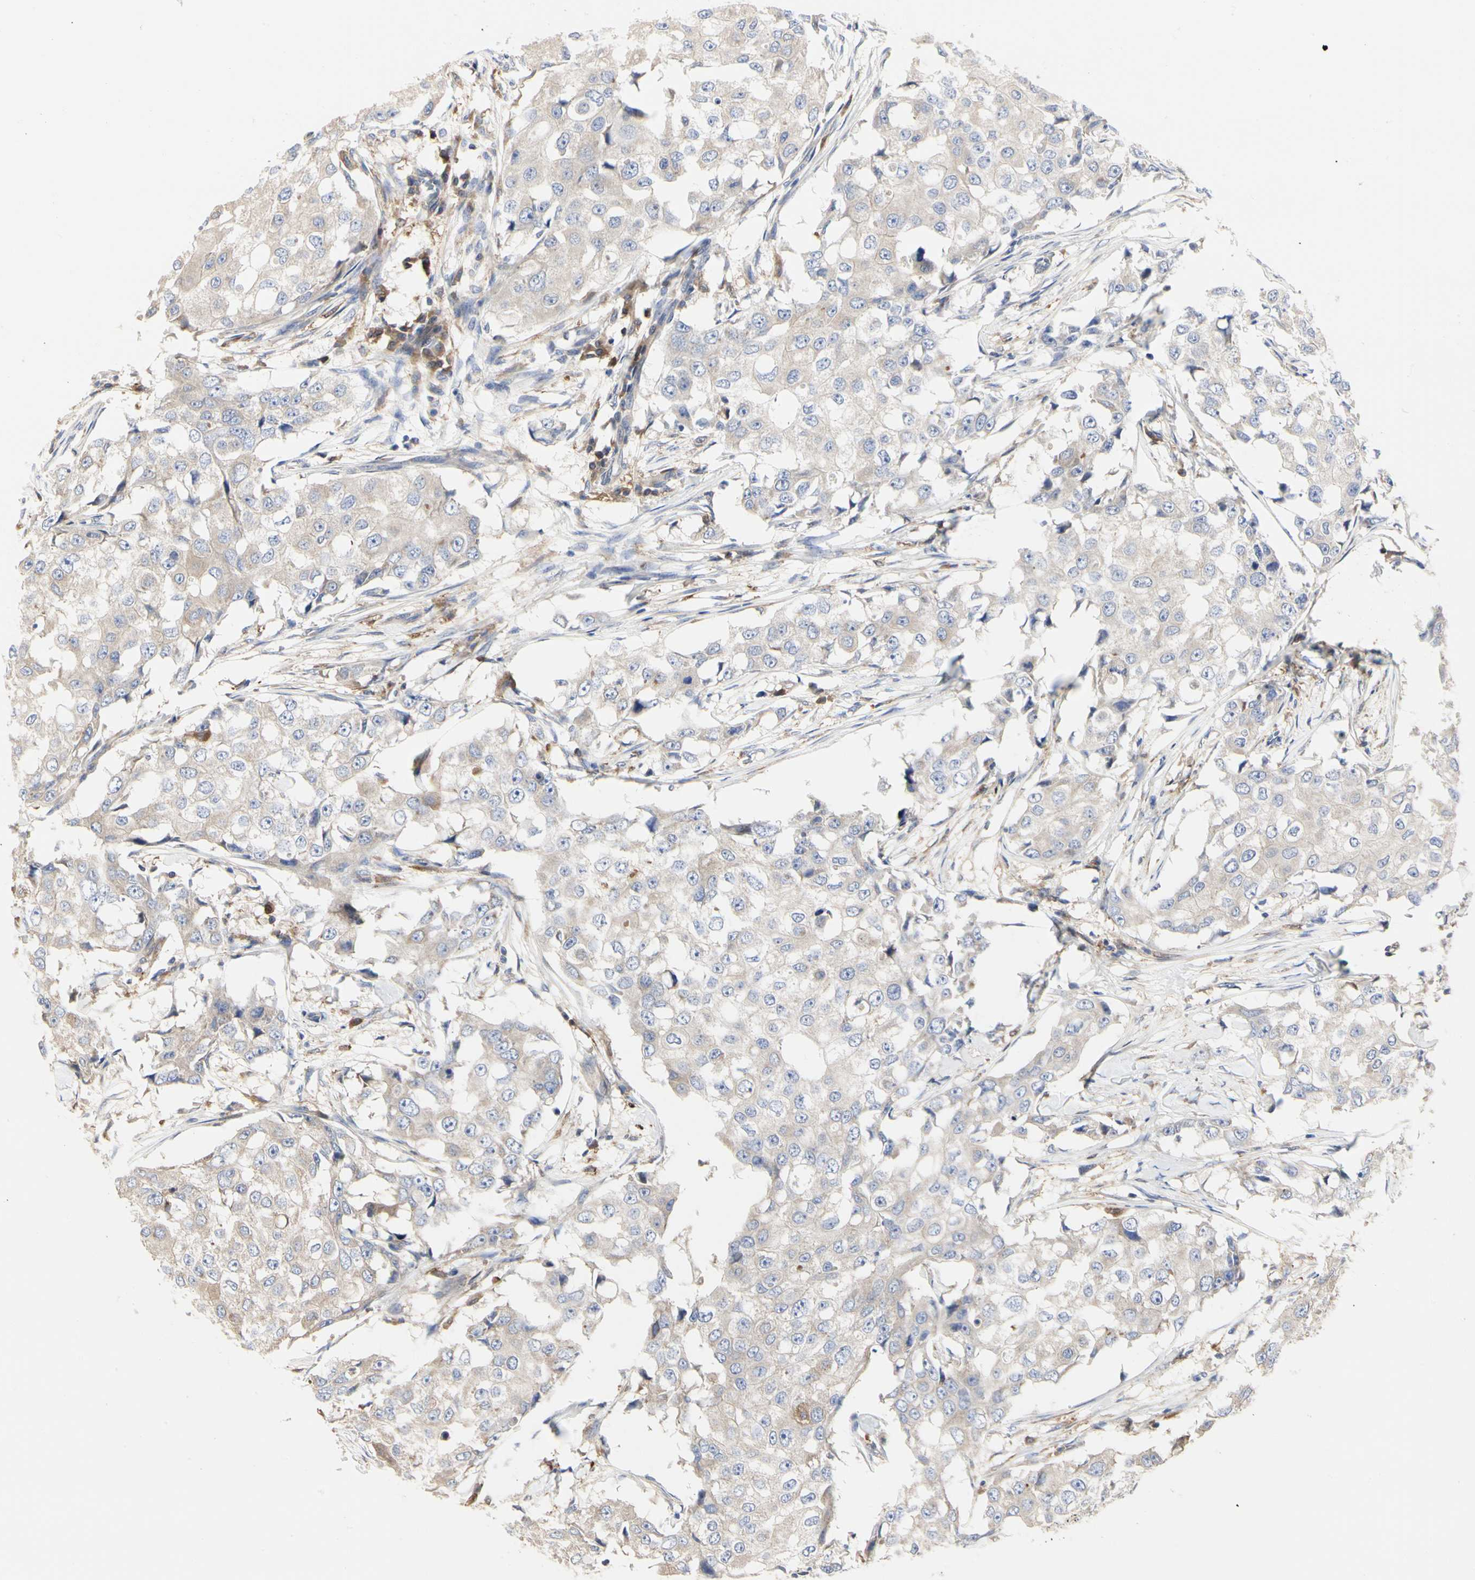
{"staining": {"intensity": "weak", "quantity": "25%-75%", "location": "cytoplasmic/membranous"}, "tissue": "breast cancer", "cell_type": "Tumor cells", "image_type": "cancer", "snomed": [{"axis": "morphology", "description": "Duct carcinoma"}, {"axis": "topography", "description": "Breast"}], "caption": "There is low levels of weak cytoplasmic/membranous staining in tumor cells of breast cancer (invasive ductal carcinoma), as demonstrated by immunohistochemical staining (brown color).", "gene": "C3orf52", "patient": {"sex": "female", "age": 27}}